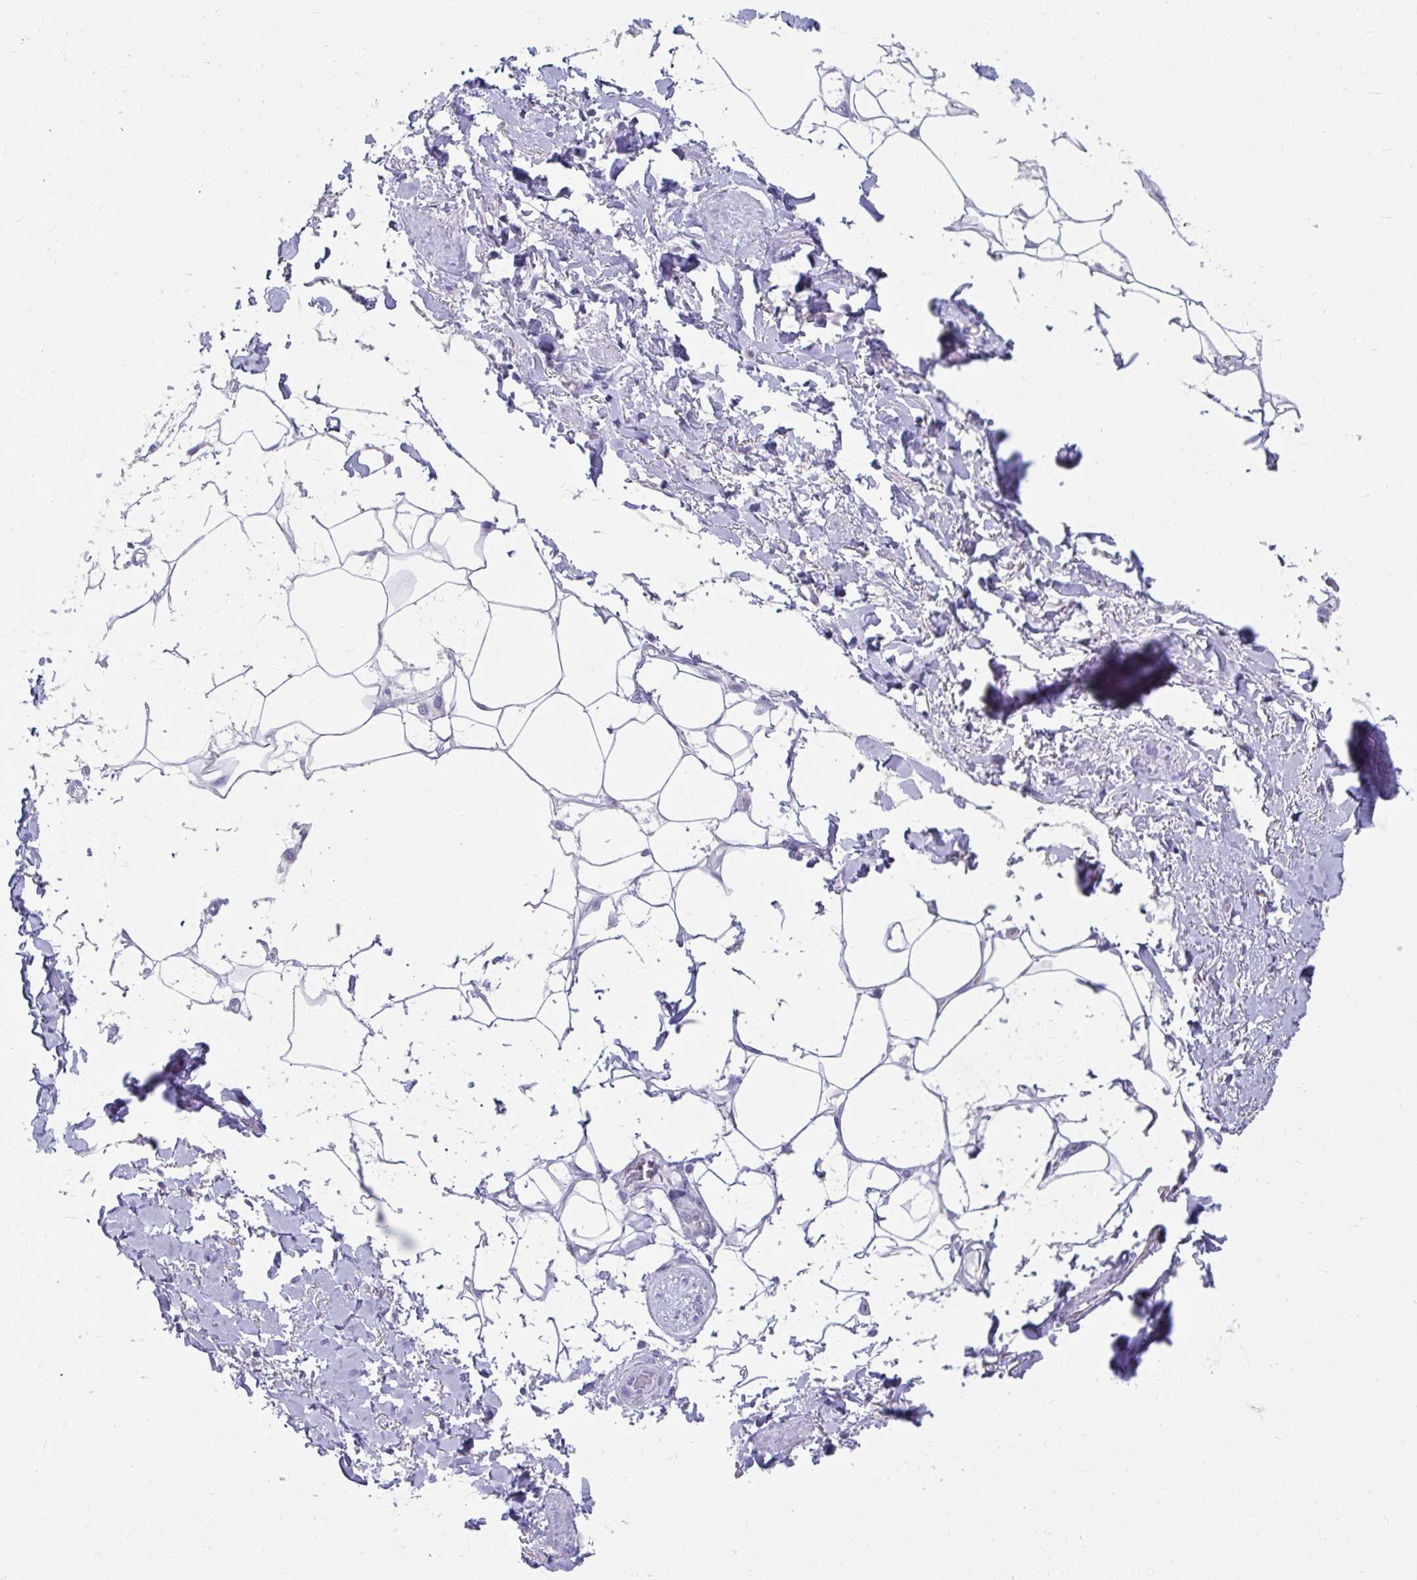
{"staining": {"intensity": "negative", "quantity": "none", "location": "none"}, "tissue": "adipose tissue", "cell_type": "Adipocytes", "image_type": "normal", "snomed": [{"axis": "morphology", "description": "Normal tissue, NOS"}, {"axis": "topography", "description": "Vagina"}, {"axis": "topography", "description": "Peripheral nerve tissue"}], "caption": "This is an IHC histopathology image of normal adipose tissue. There is no positivity in adipocytes.", "gene": "UGT3A2", "patient": {"sex": "female", "age": 71}}